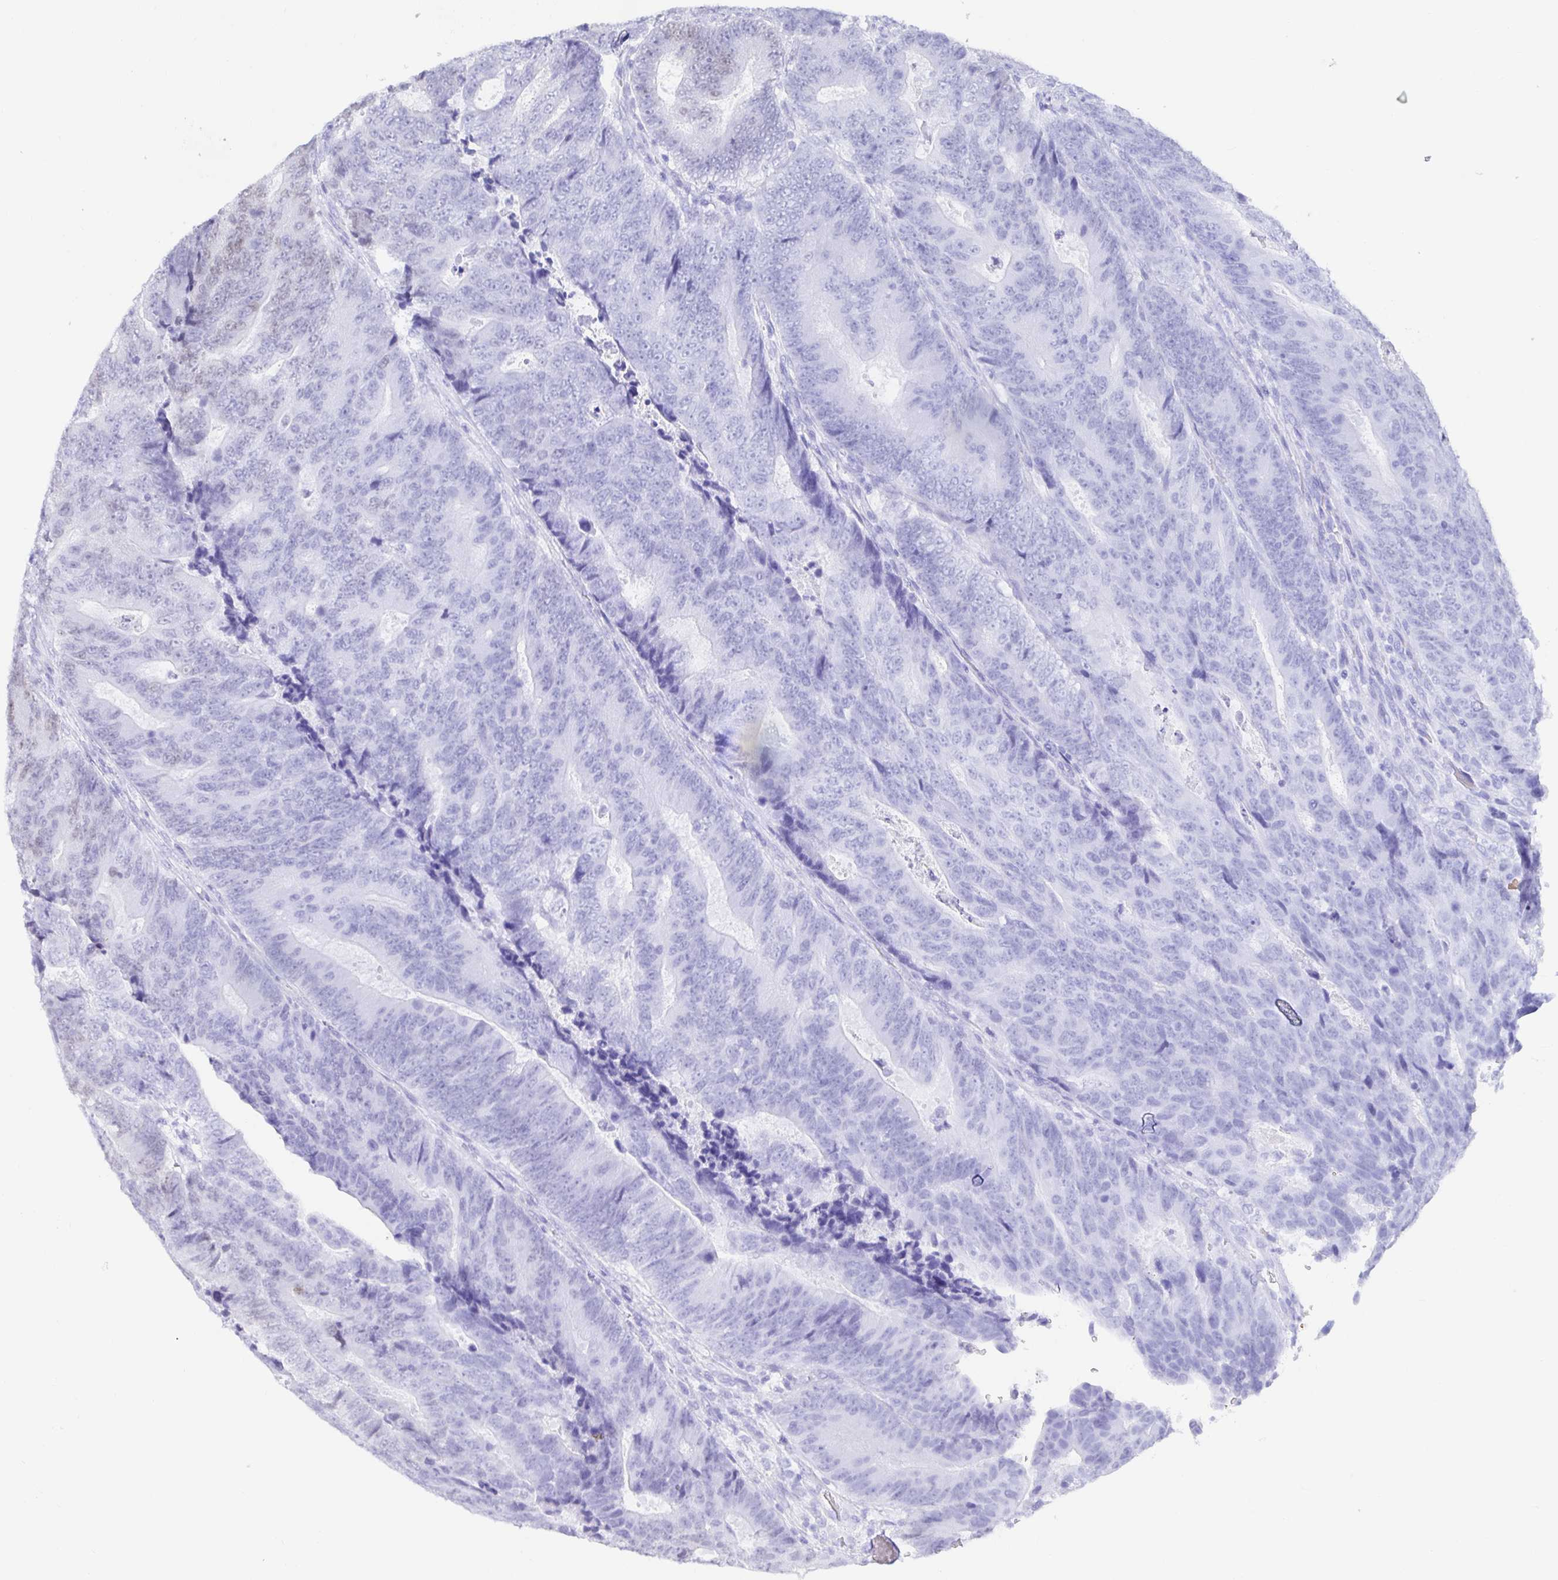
{"staining": {"intensity": "moderate", "quantity": "<25%", "location": "nuclear"}, "tissue": "colorectal cancer", "cell_type": "Tumor cells", "image_type": "cancer", "snomed": [{"axis": "morphology", "description": "Adenocarcinoma, NOS"}, {"axis": "topography", "description": "Colon"}], "caption": "DAB immunohistochemical staining of human adenocarcinoma (colorectal) reveals moderate nuclear protein positivity in about <25% of tumor cells.", "gene": "EZHIP", "patient": {"sex": "female", "age": 48}}